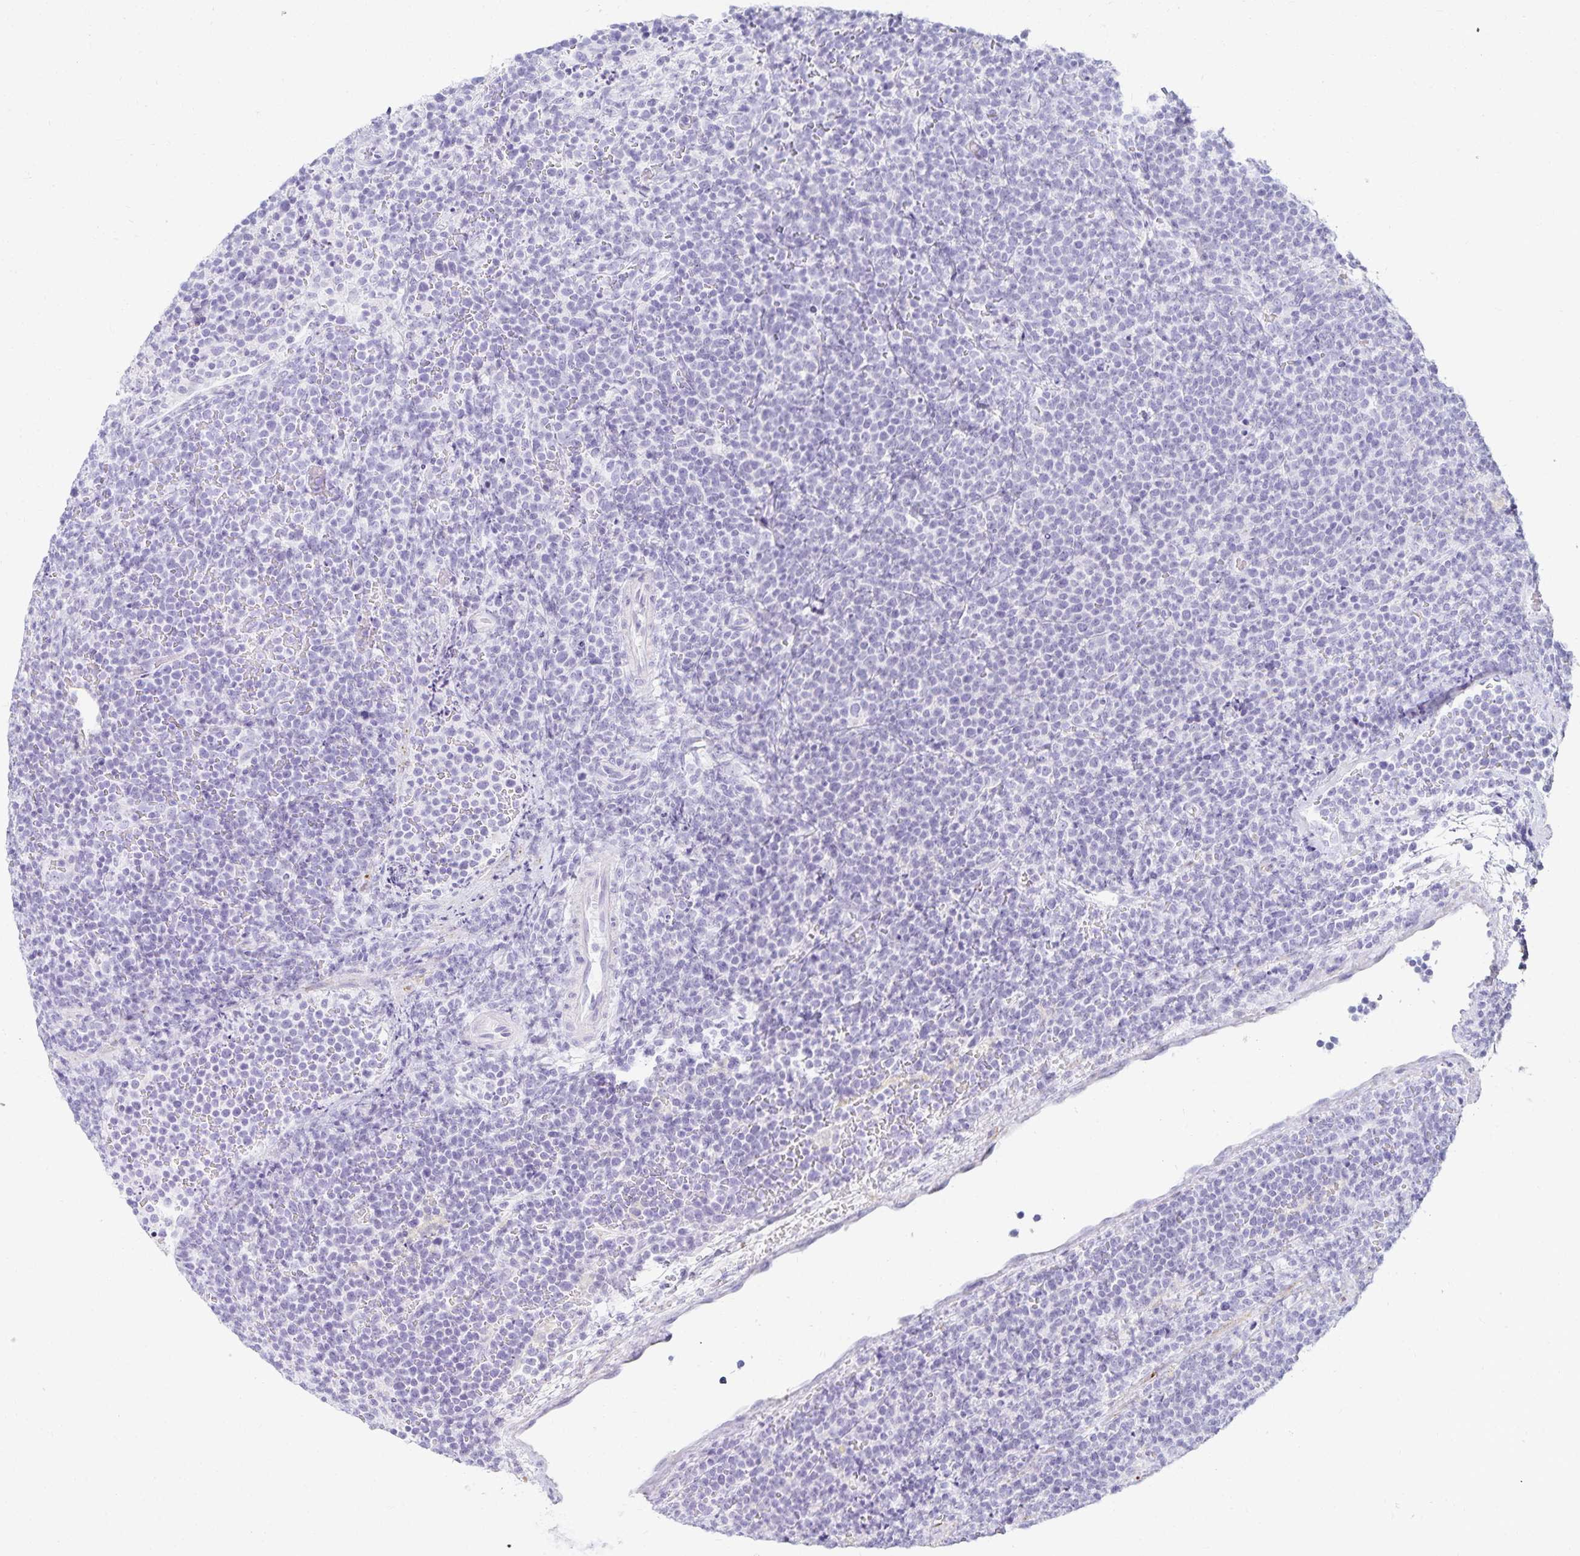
{"staining": {"intensity": "negative", "quantity": "none", "location": "none"}, "tissue": "lymphoma", "cell_type": "Tumor cells", "image_type": "cancer", "snomed": [{"axis": "morphology", "description": "Malignant lymphoma, non-Hodgkin's type, High grade"}, {"axis": "topography", "description": "Lymph node"}], "caption": "This is an immunohistochemistry (IHC) image of human high-grade malignant lymphoma, non-Hodgkin's type. There is no positivity in tumor cells.", "gene": "GP2", "patient": {"sex": "male", "age": 61}}